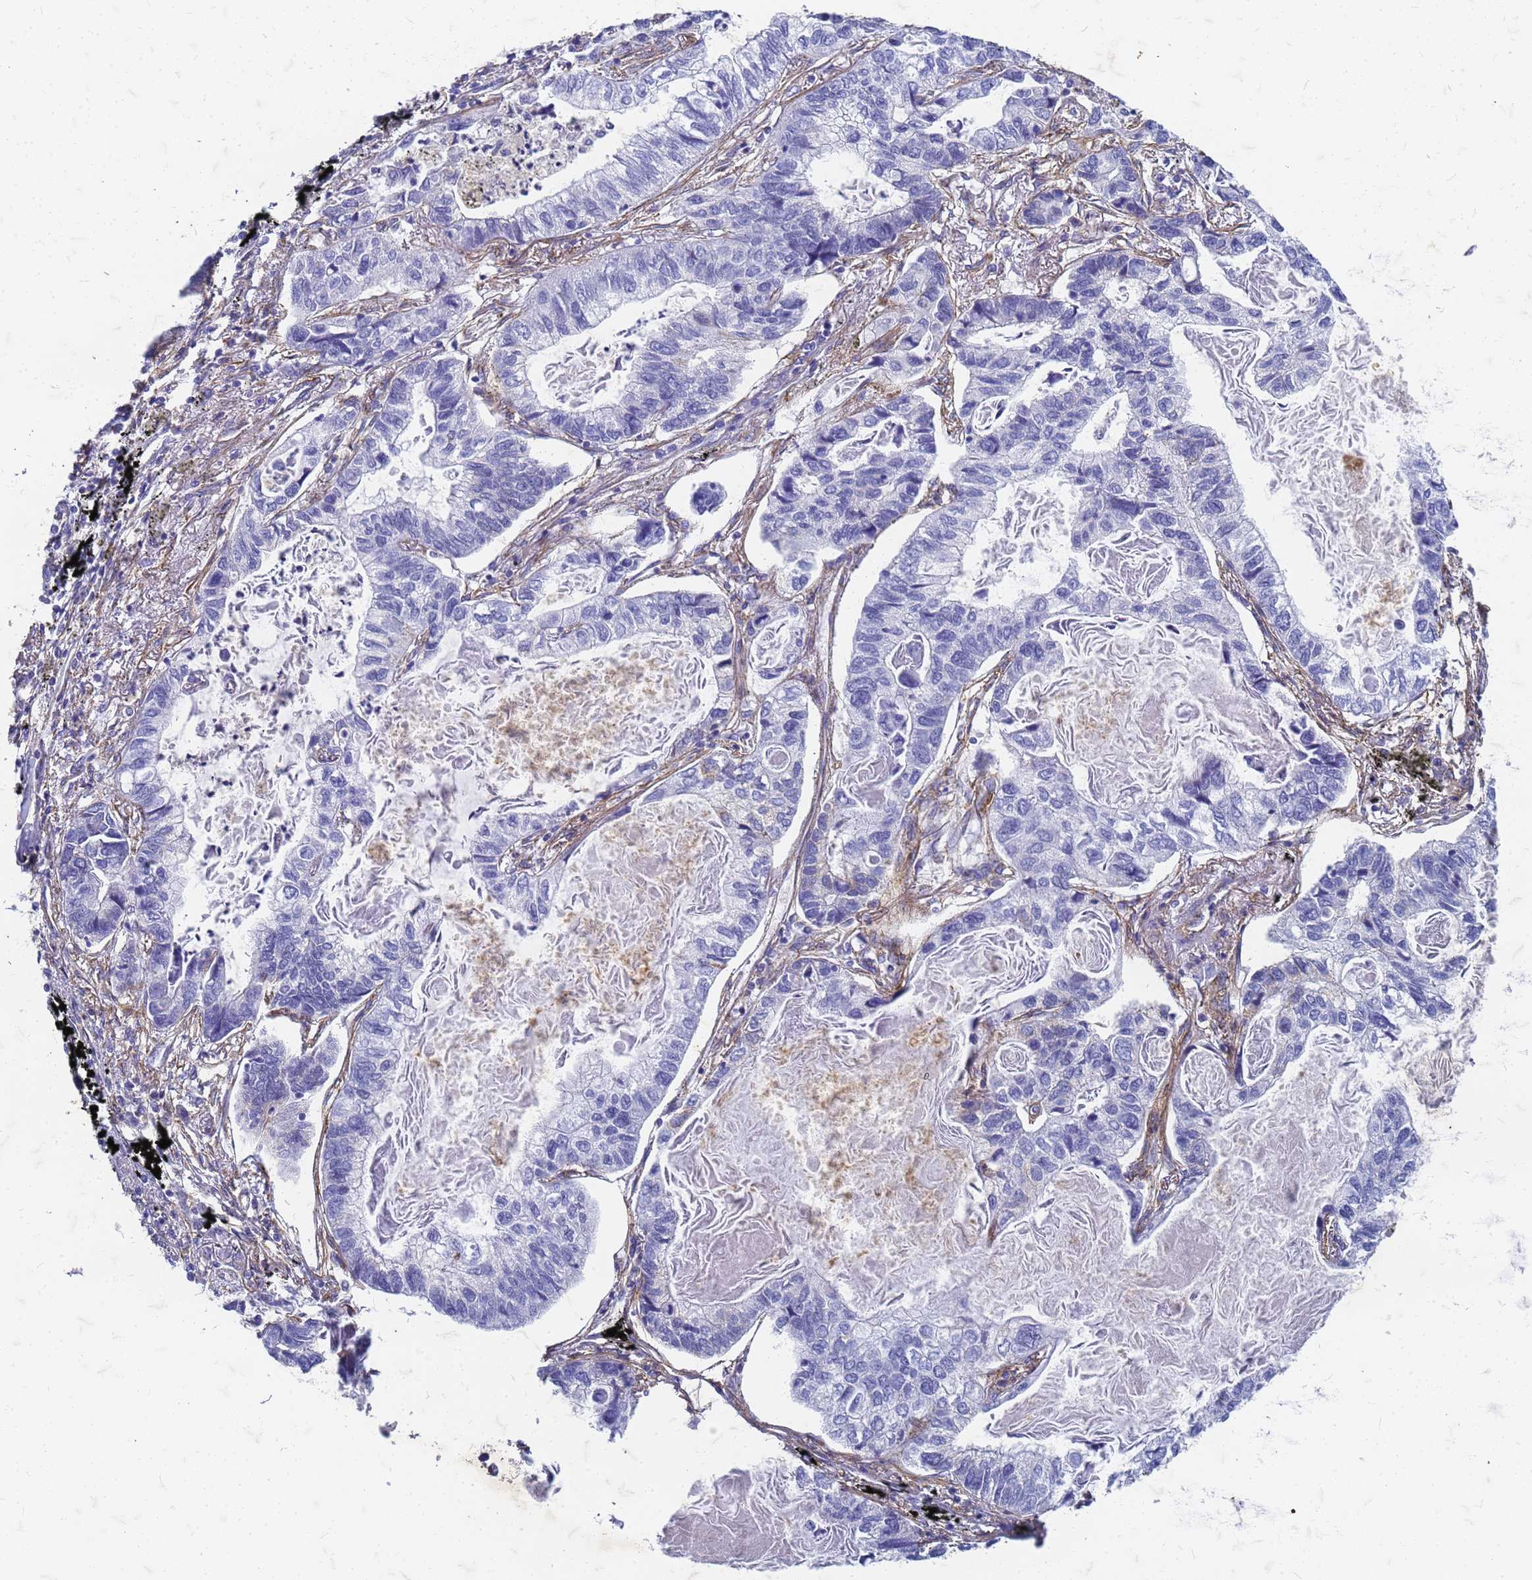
{"staining": {"intensity": "negative", "quantity": "none", "location": "none"}, "tissue": "lung cancer", "cell_type": "Tumor cells", "image_type": "cancer", "snomed": [{"axis": "morphology", "description": "Adenocarcinoma, NOS"}, {"axis": "topography", "description": "Lung"}], "caption": "There is no significant staining in tumor cells of adenocarcinoma (lung).", "gene": "TRIM64B", "patient": {"sex": "male", "age": 67}}